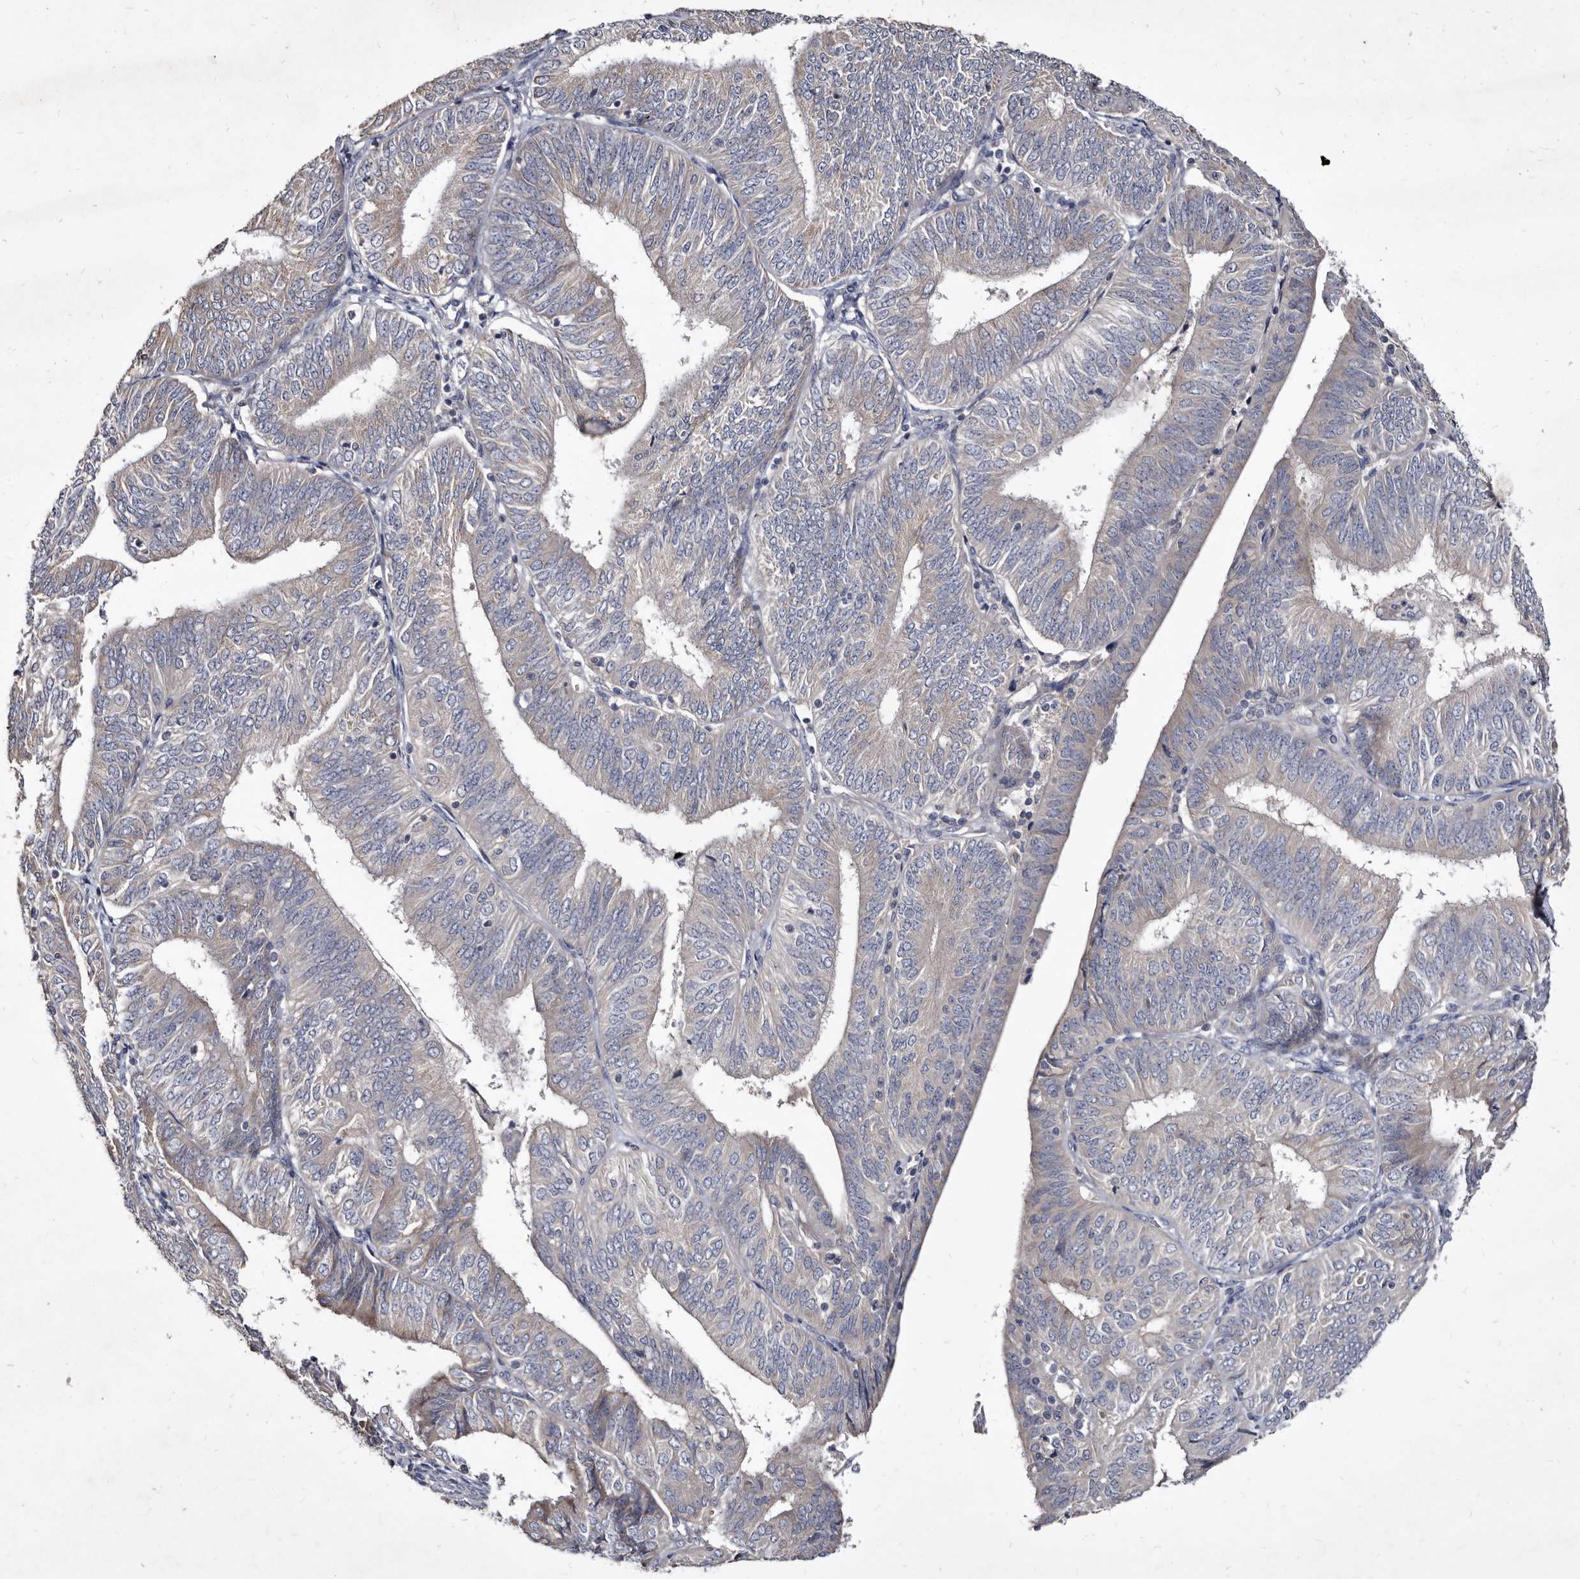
{"staining": {"intensity": "negative", "quantity": "none", "location": "none"}, "tissue": "endometrial cancer", "cell_type": "Tumor cells", "image_type": "cancer", "snomed": [{"axis": "morphology", "description": "Adenocarcinoma, NOS"}, {"axis": "topography", "description": "Endometrium"}], "caption": "A high-resolution image shows immunohistochemistry staining of endometrial adenocarcinoma, which demonstrates no significant expression in tumor cells. The staining is performed using DAB brown chromogen with nuclei counter-stained in using hematoxylin.", "gene": "SLC39A2", "patient": {"sex": "female", "age": 58}}